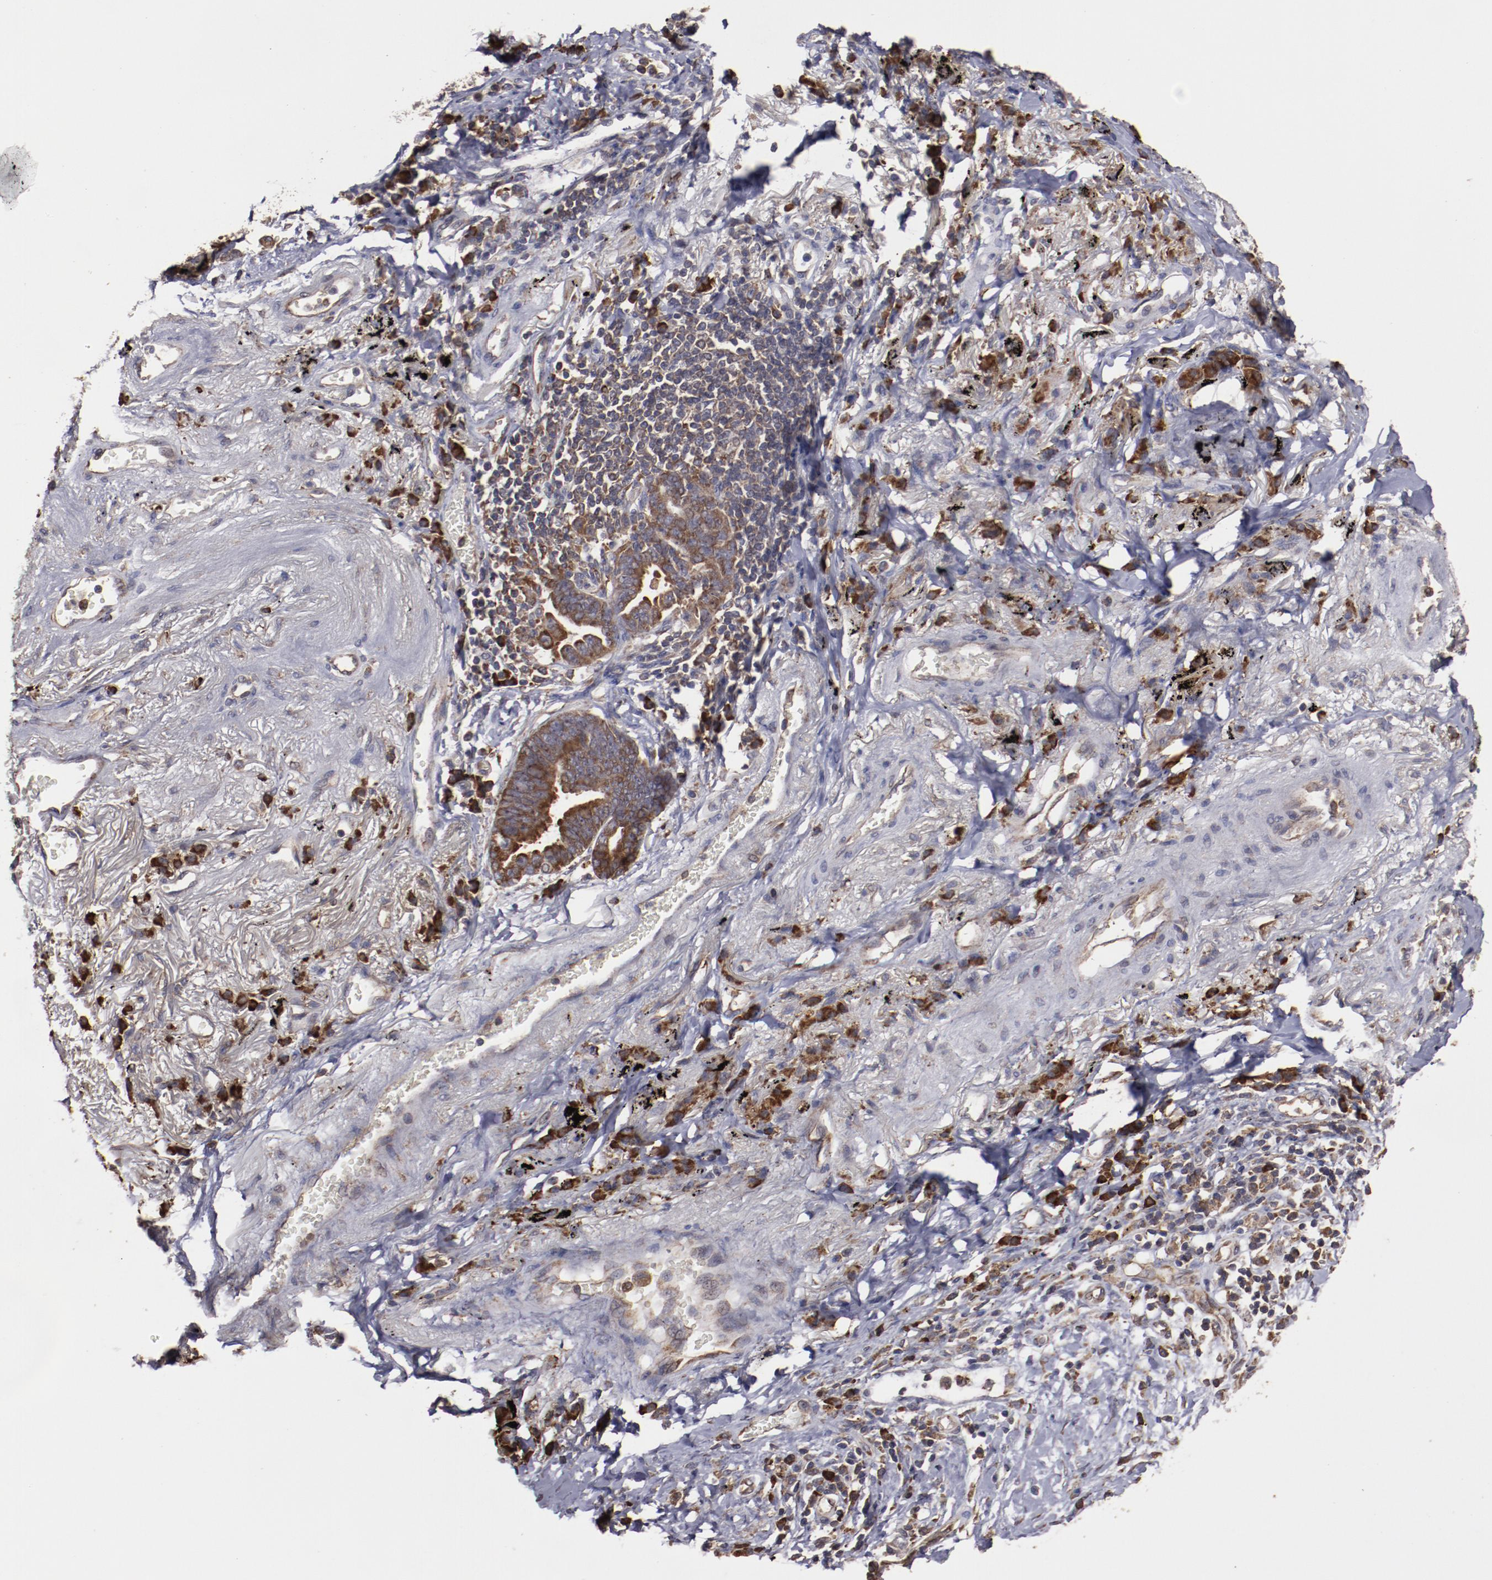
{"staining": {"intensity": "strong", "quantity": ">75%", "location": "cytoplasmic/membranous"}, "tissue": "lung cancer", "cell_type": "Tumor cells", "image_type": "cancer", "snomed": [{"axis": "morphology", "description": "Adenocarcinoma, NOS"}, {"axis": "topography", "description": "Lung"}], "caption": "IHC micrograph of human lung cancer (adenocarcinoma) stained for a protein (brown), which displays high levels of strong cytoplasmic/membranous positivity in about >75% of tumor cells.", "gene": "RPS4Y1", "patient": {"sex": "female", "age": 64}}